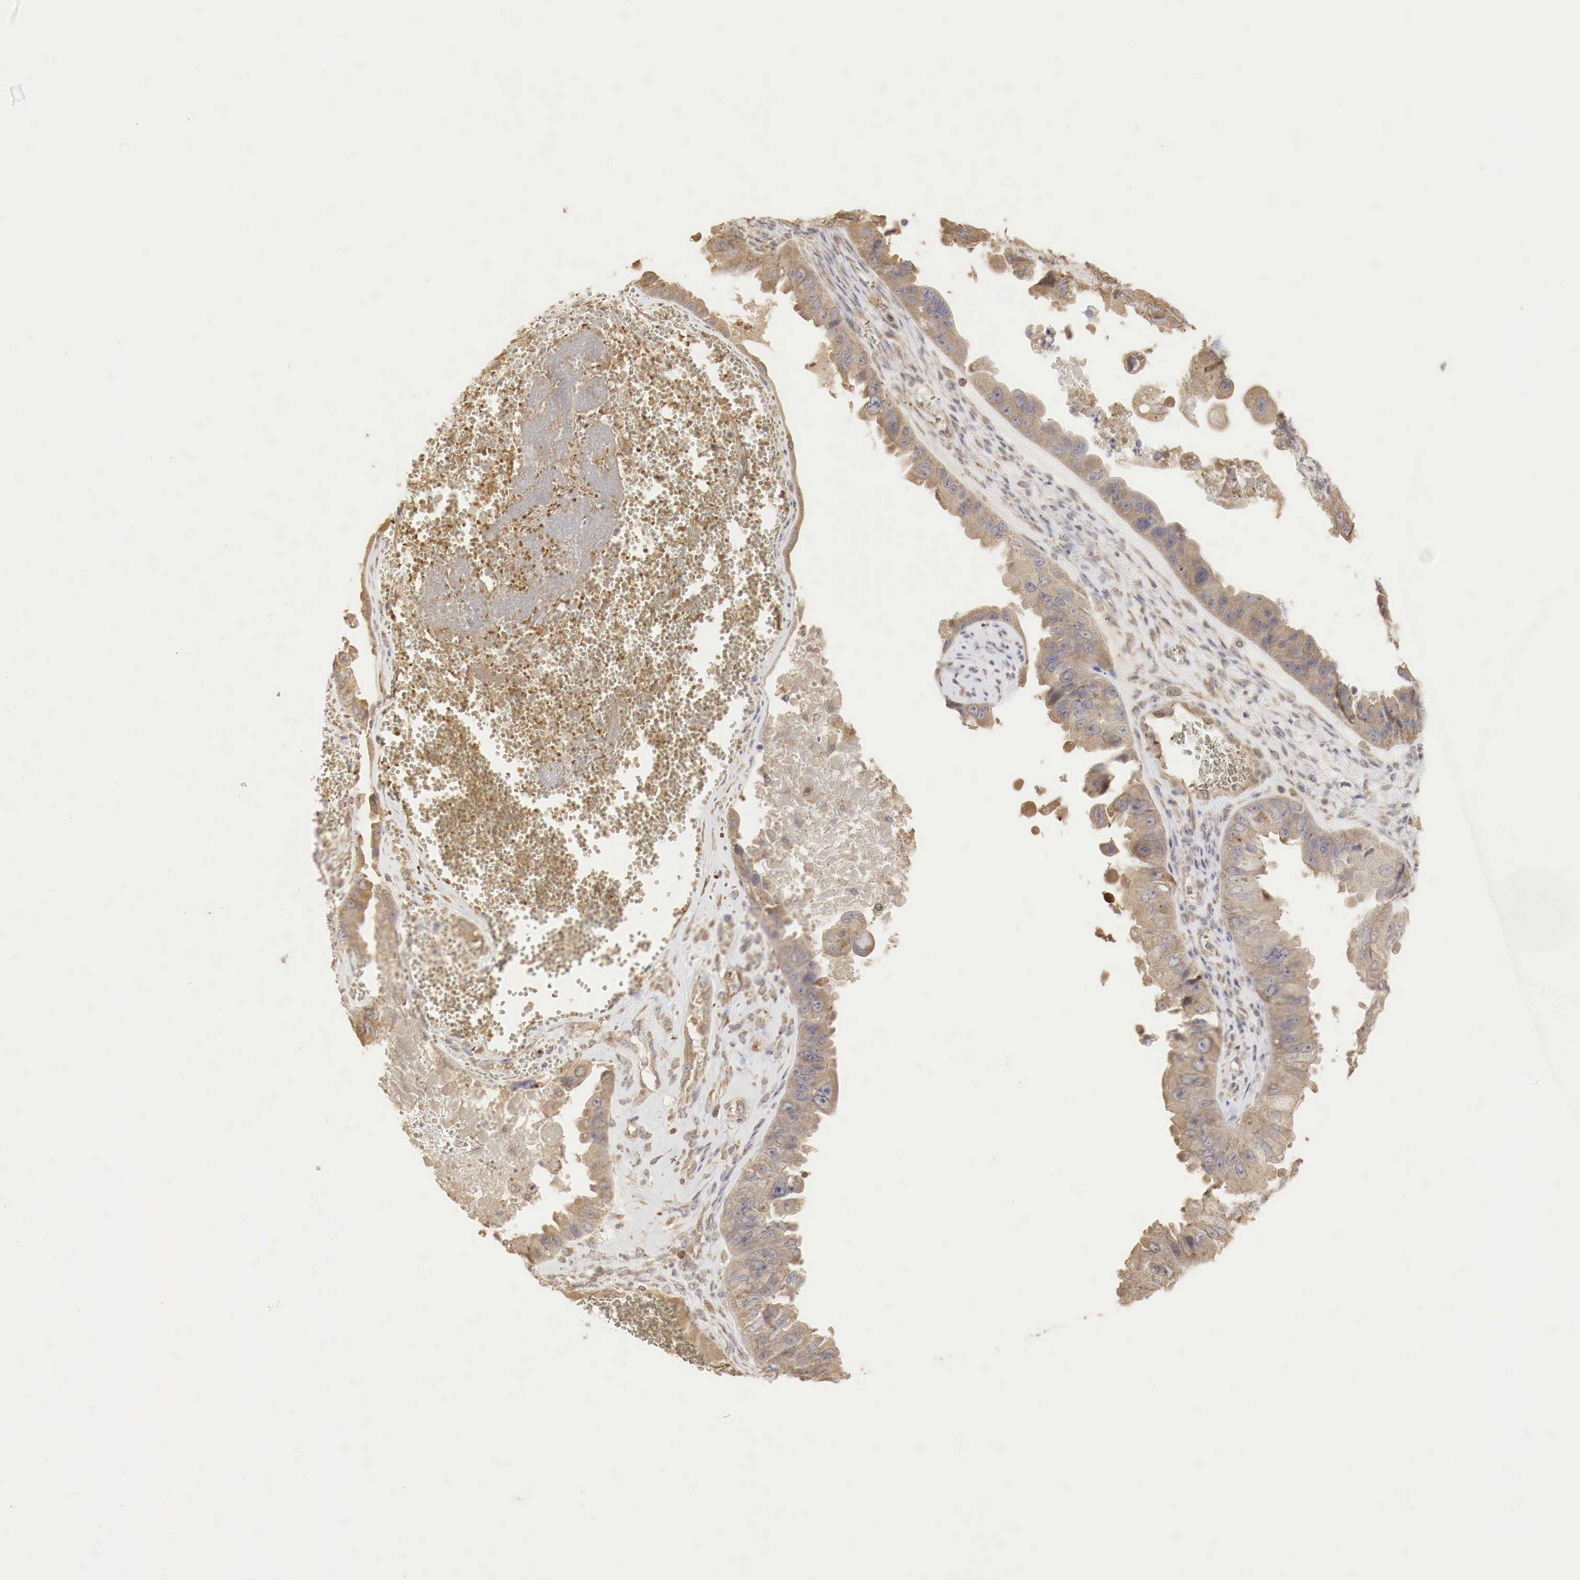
{"staining": {"intensity": "weak", "quantity": ">75%", "location": "cytoplasmic/membranous"}, "tissue": "ovarian cancer", "cell_type": "Tumor cells", "image_type": "cancer", "snomed": [{"axis": "morphology", "description": "Carcinoma, endometroid"}, {"axis": "topography", "description": "Ovary"}], "caption": "Human ovarian cancer (endometroid carcinoma) stained for a protein (brown) demonstrates weak cytoplasmic/membranous positive expression in approximately >75% of tumor cells.", "gene": "PABPC5", "patient": {"sex": "female", "age": 85}}